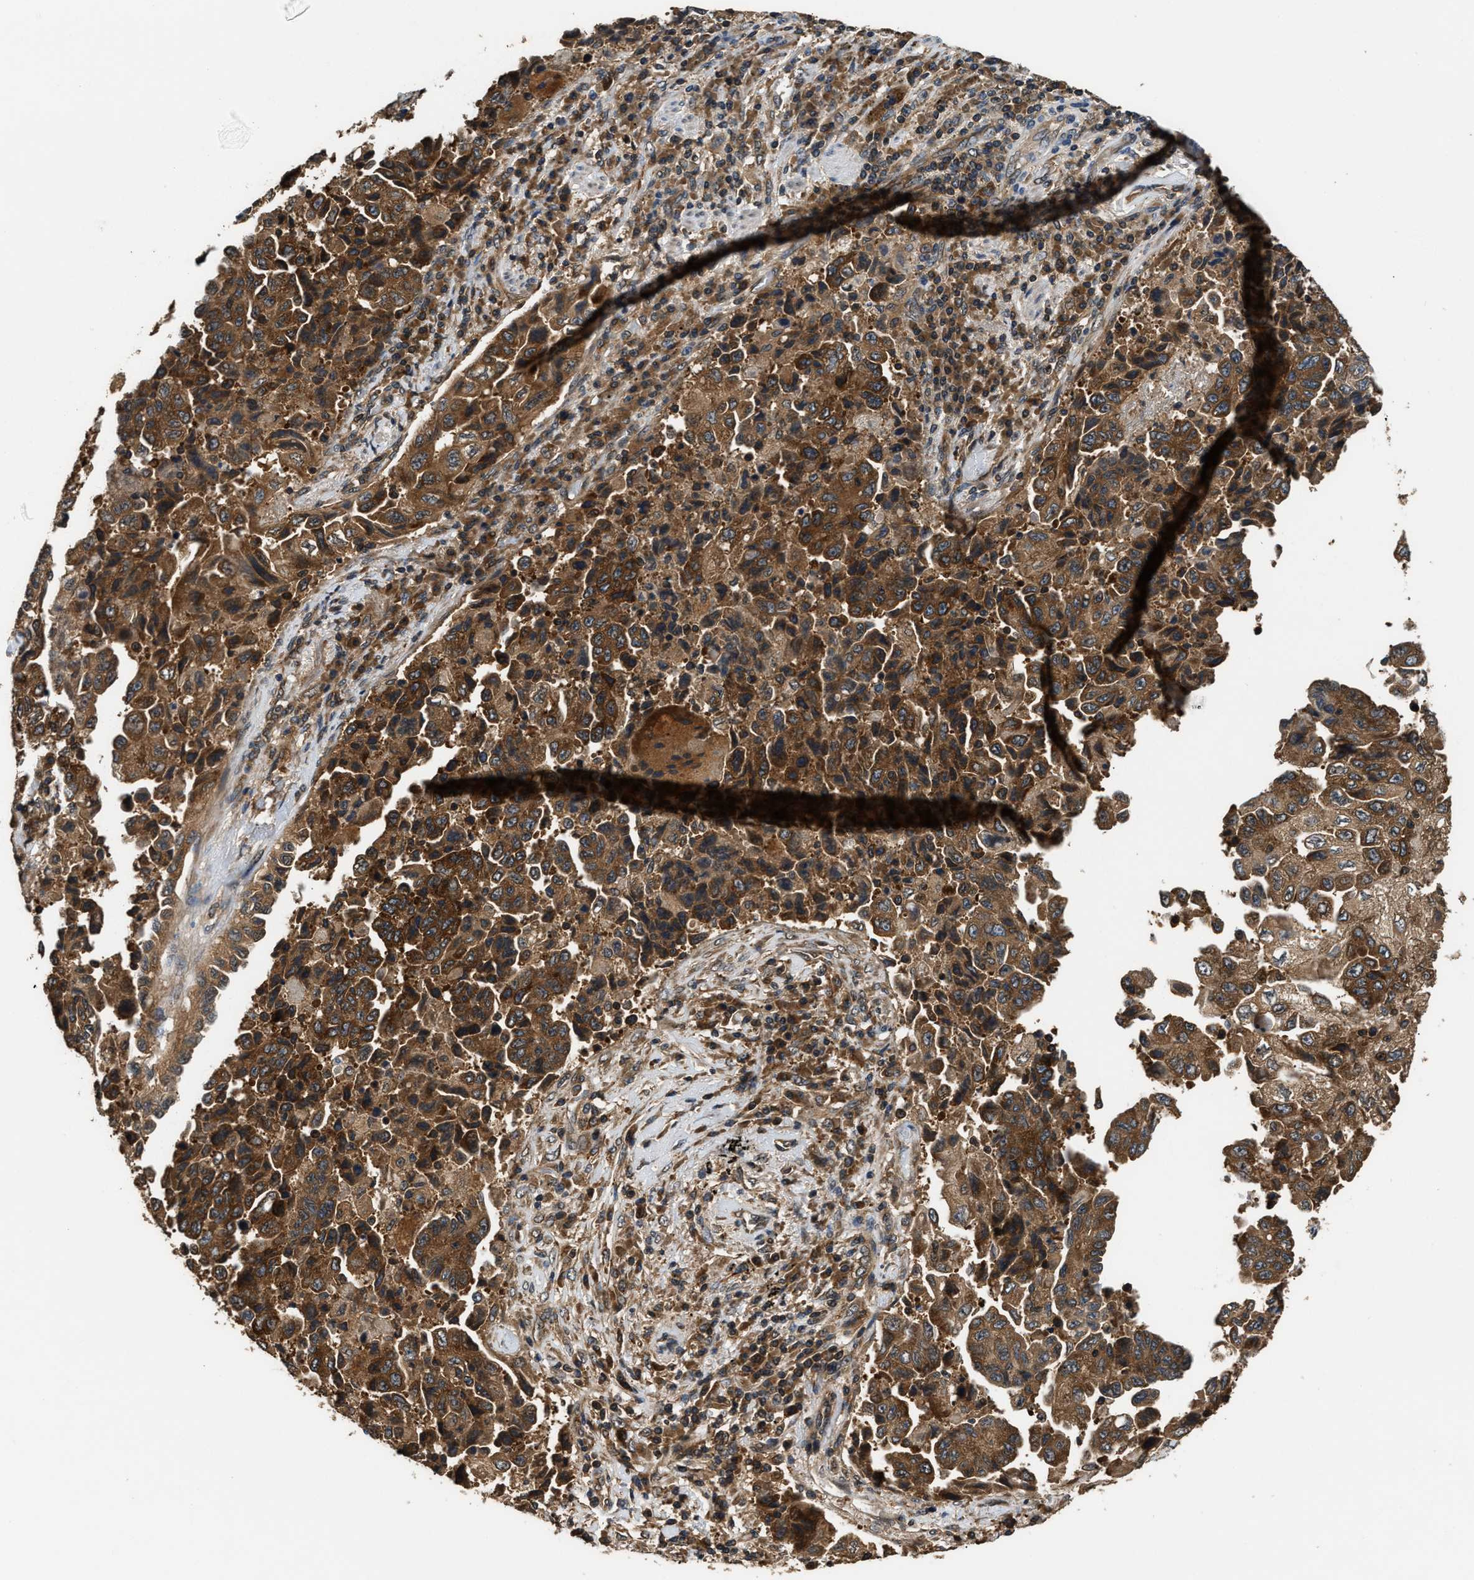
{"staining": {"intensity": "strong", "quantity": ">75%", "location": "cytoplasmic/membranous"}, "tissue": "lung cancer", "cell_type": "Tumor cells", "image_type": "cancer", "snomed": [{"axis": "morphology", "description": "Adenocarcinoma, NOS"}, {"axis": "topography", "description": "Lung"}], "caption": "An immunohistochemistry (IHC) image of neoplastic tissue is shown. Protein staining in brown highlights strong cytoplasmic/membranous positivity in lung cancer within tumor cells. (IHC, brightfield microscopy, high magnification).", "gene": "DNAJC2", "patient": {"sex": "female", "age": 51}}